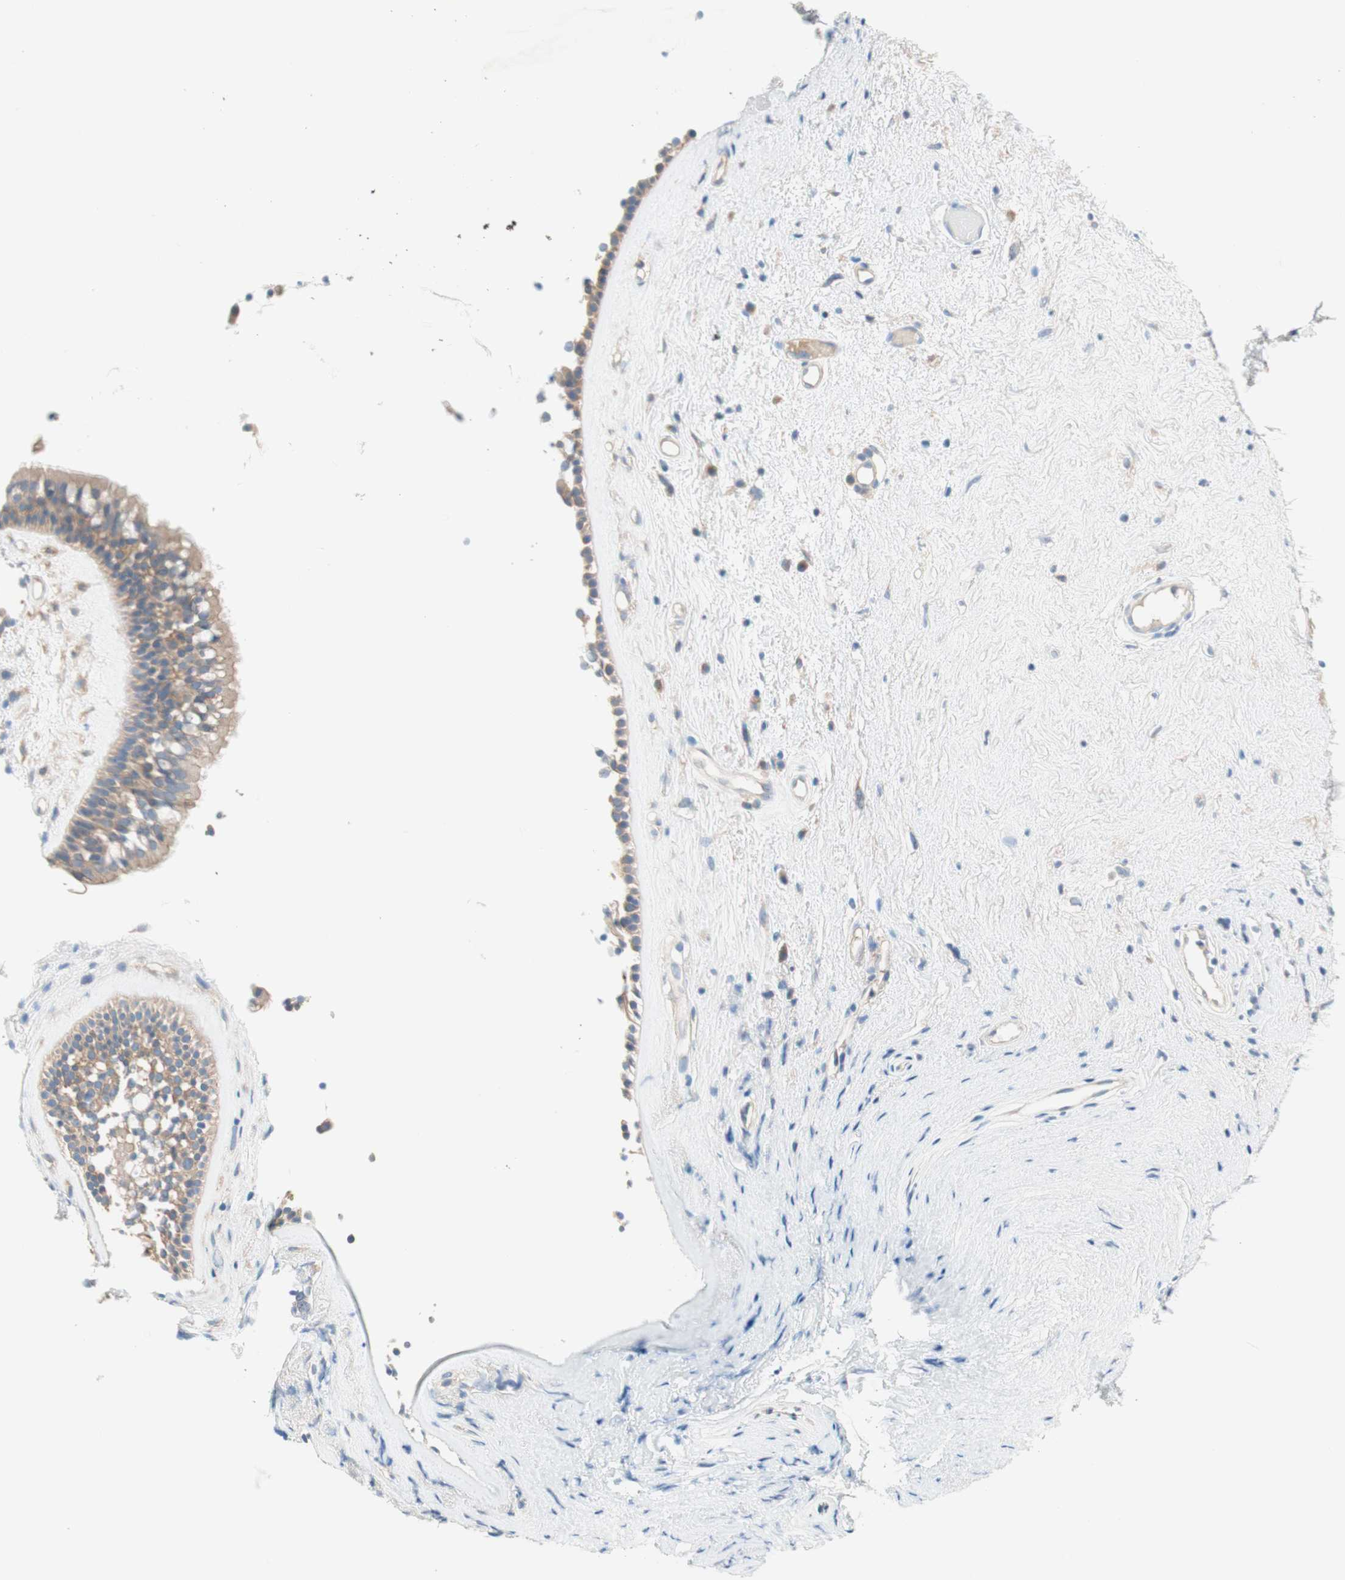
{"staining": {"intensity": "weak", "quantity": ">75%", "location": "cytoplasmic/membranous"}, "tissue": "nasopharynx", "cell_type": "Respiratory epithelial cells", "image_type": "normal", "snomed": [{"axis": "morphology", "description": "Normal tissue, NOS"}, {"axis": "morphology", "description": "Inflammation, NOS"}, {"axis": "topography", "description": "Nasopharynx"}], "caption": "Respiratory epithelial cells demonstrate weak cytoplasmic/membranous expression in about >75% of cells in unremarkable nasopharynx. The protein of interest is stained brown, and the nuclei are stained in blue (DAB IHC with brightfield microscopy, high magnification).", "gene": "GLUL", "patient": {"sex": "male", "age": 48}}